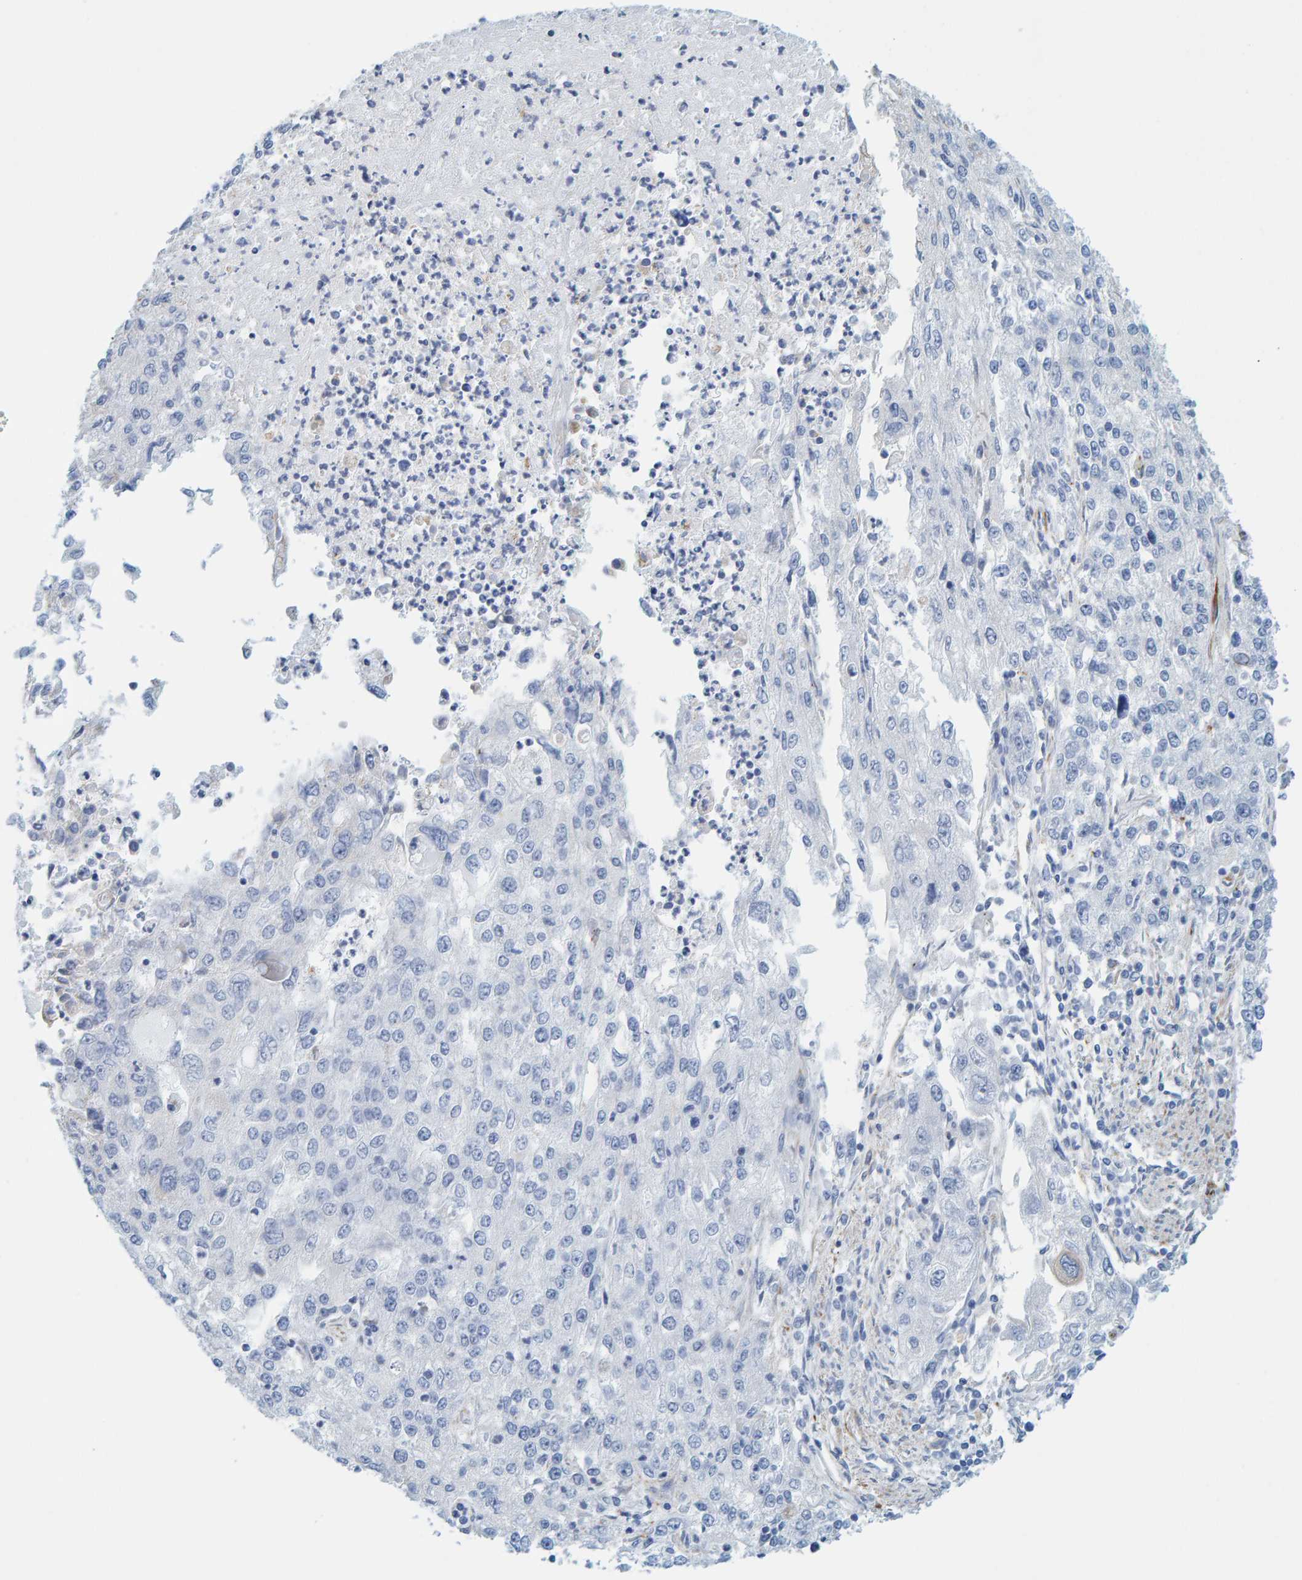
{"staining": {"intensity": "negative", "quantity": "none", "location": "none"}, "tissue": "endometrial cancer", "cell_type": "Tumor cells", "image_type": "cancer", "snomed": [{"axis": "morphology", "description": "Adenocarcinoma, NOS"}, {"axis": "topography", "description": "Endometrium"}], "caption": "IHC histopathology image of endometrial adenocarcinoma stained for a protein (brown), which displays no positivity in tumor cells. (DAB (3,3'-diaminobenzidine) IHC visualized using brightfield microscopy, high magnification).", "gene": "MAP1B", "patient": {"sex": "female", "age": 49}}